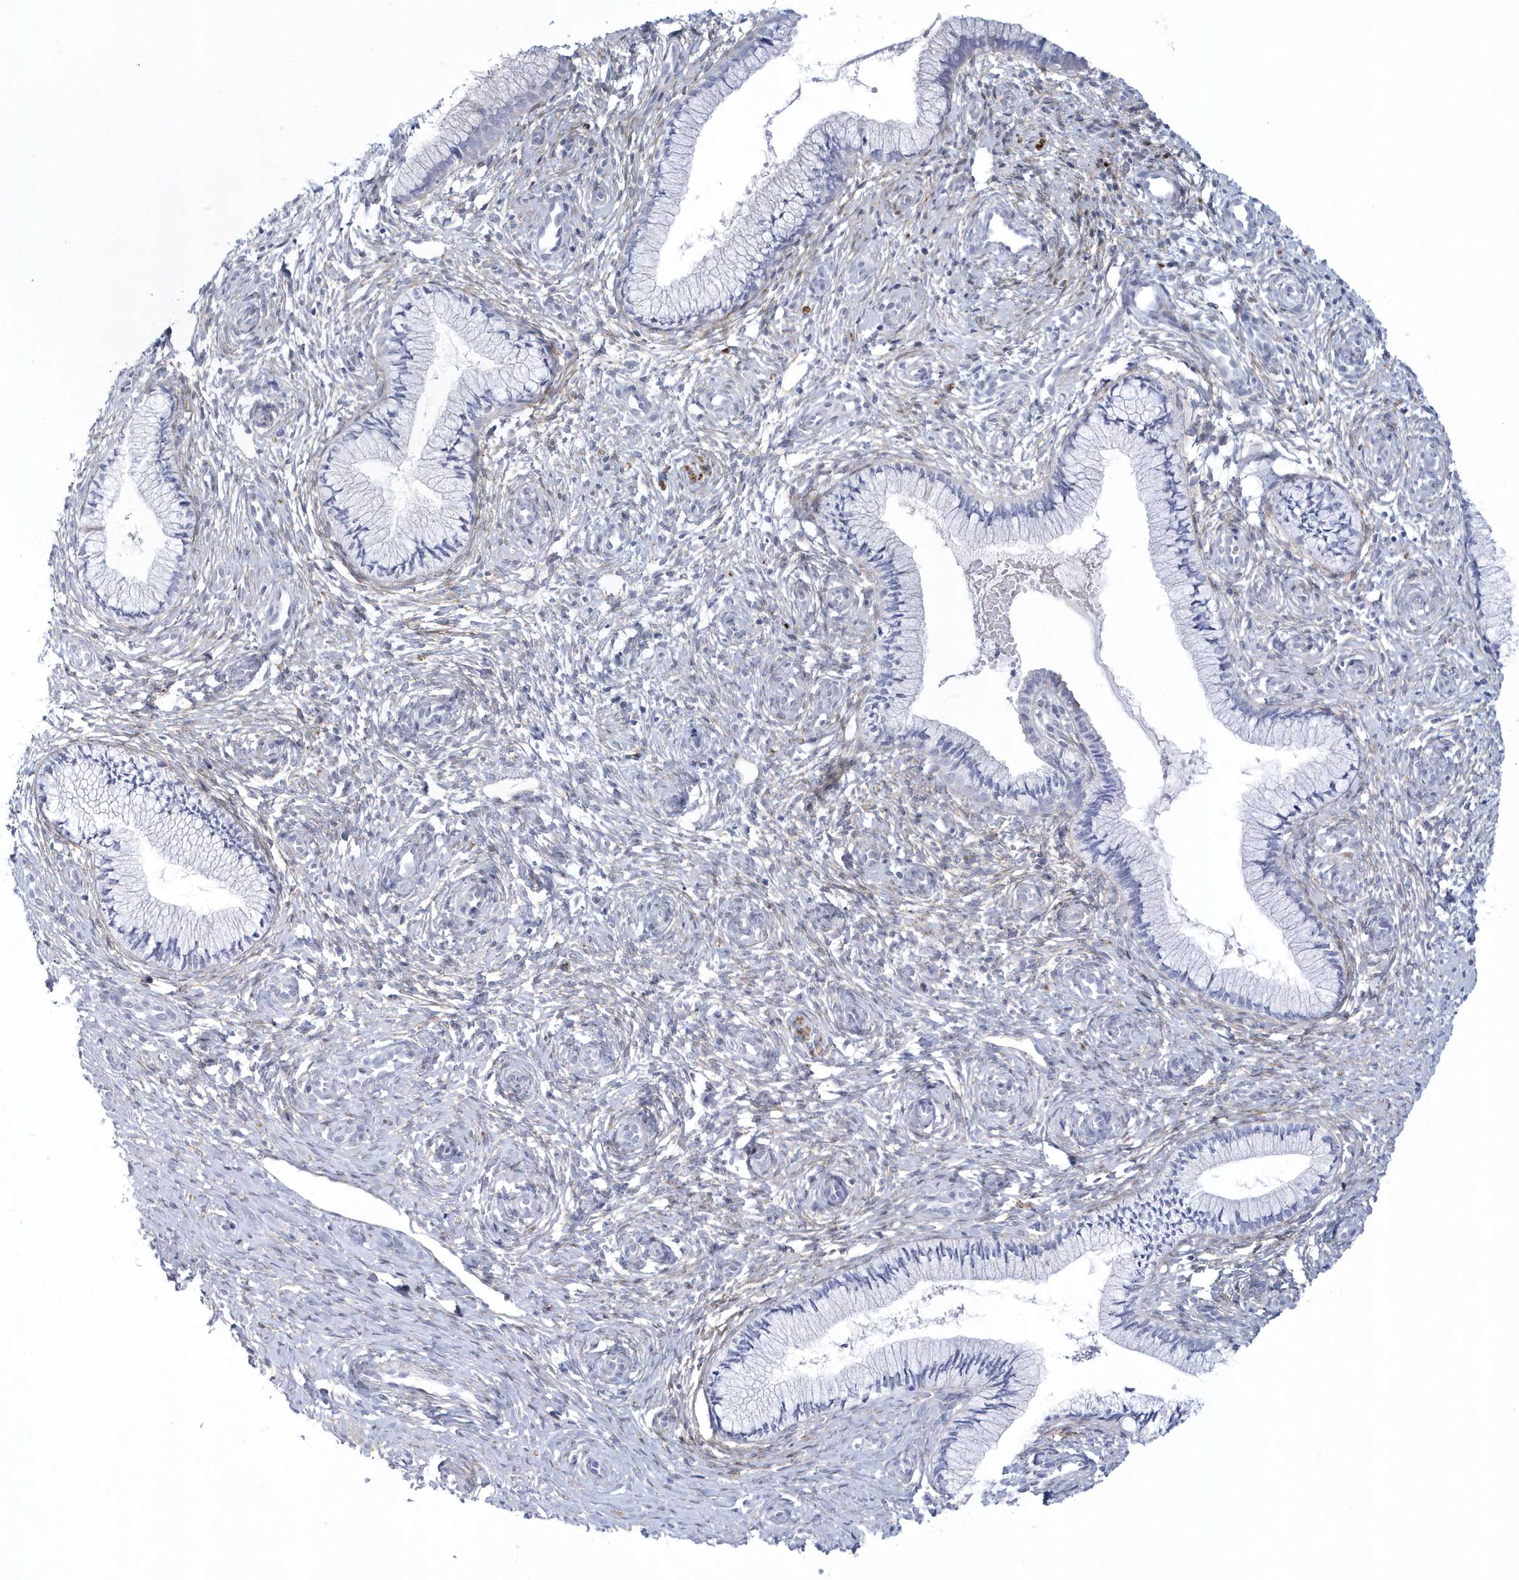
{"staining": {"intensity": "negative", "quantity": "none", "location": "none"}, "tissue": "cervix", "cell_type": "Glandular cells", "image_type": "normal", "snomed": [{"axis": "morphology", "description": "Normal tissue, NOS"}, {"axis": "topography", "description": "Cervix"}], "caption": "High power microscopy micrograph of an immunohistochemistry (IHC) micrograph of benign cervix, revealing no significant positivity in glandular cells.", "gene": "WDR27", "patient": {"sex": "female", "age": 27}}